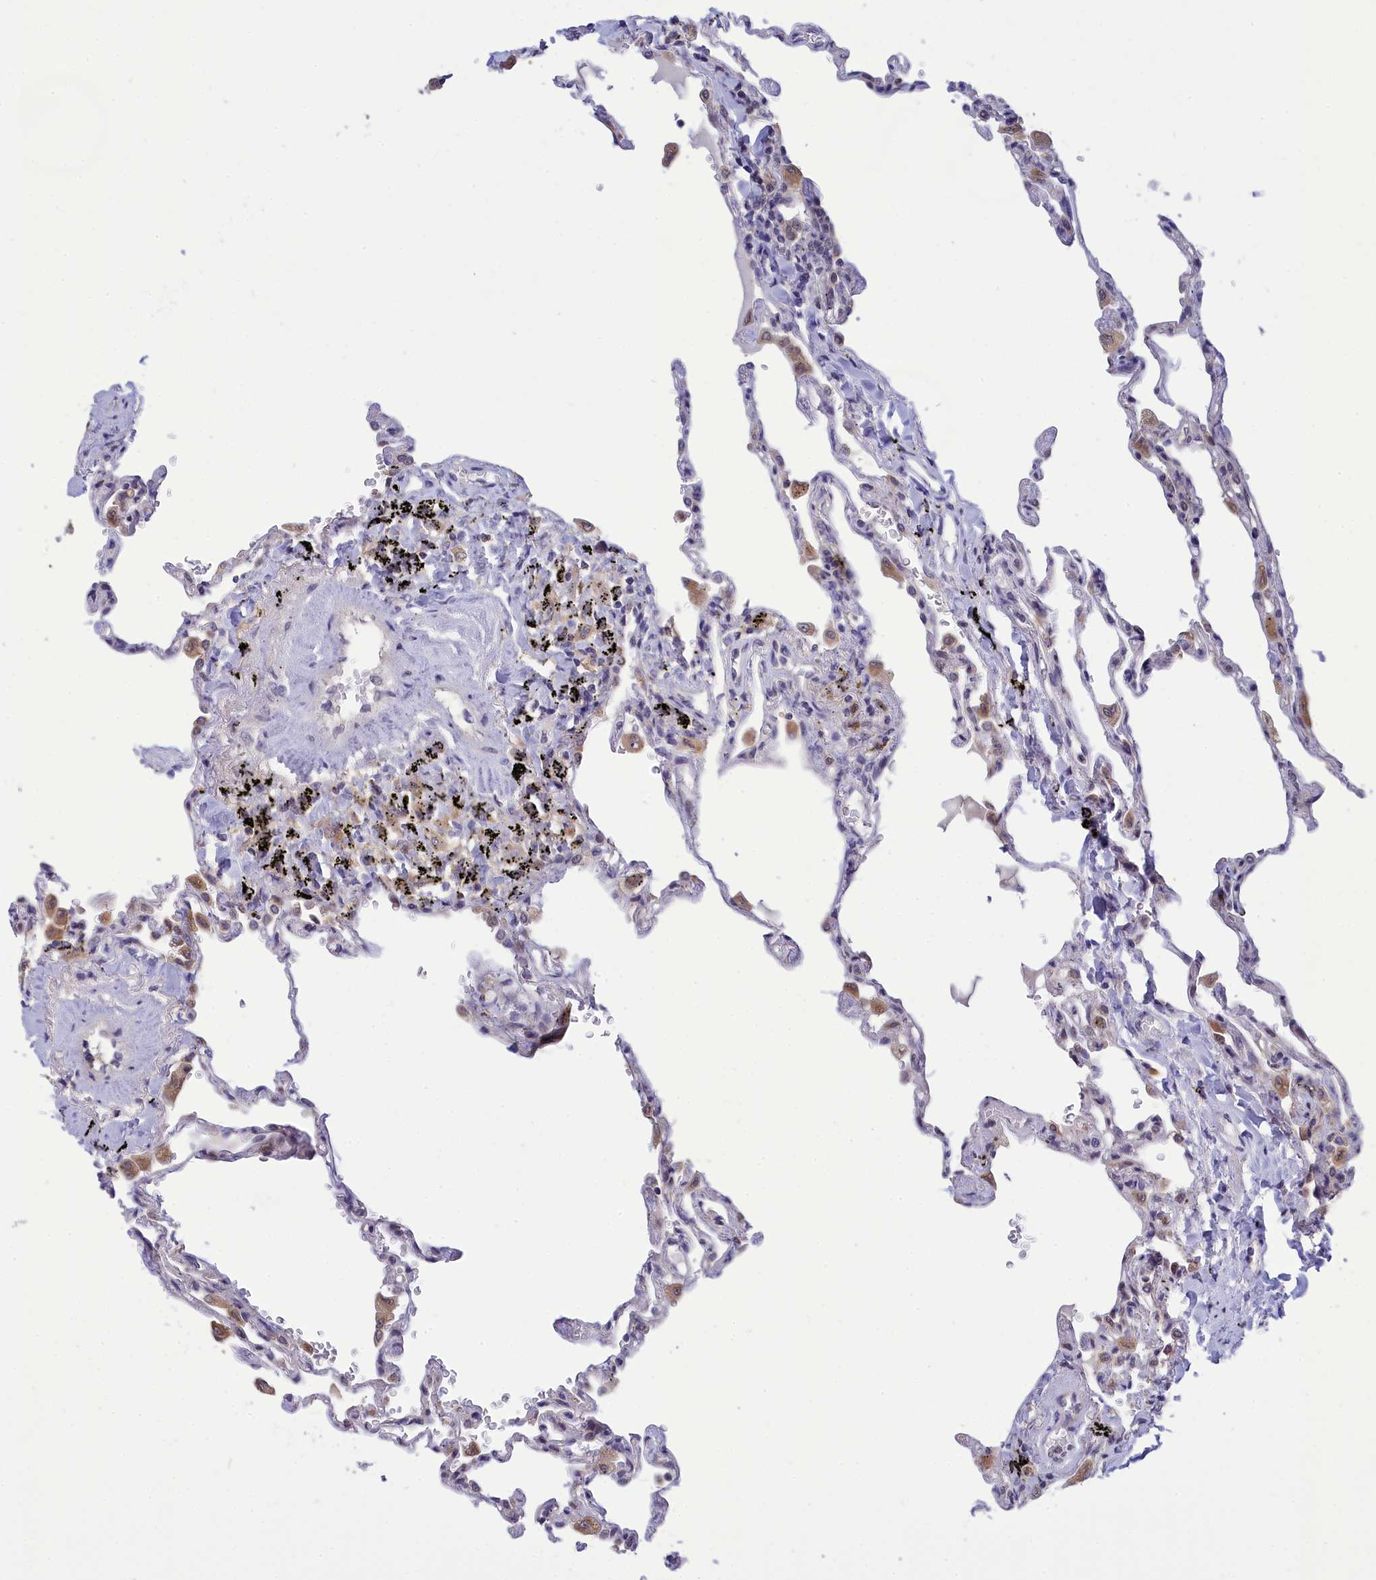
{"staining": {"intensity": "moderate", "quantity": "<25%", "location": "cytoplasmic/membranous,nuclear"}, "tissue": "lung", "cell_type": "Alveolar cells", "image_type": "normal", "snomed": [{"axis": "morphology", "description": "Normal tissue, NOS"}, {"axis": "topography", "description": "Lung"}], "caption": "Immunohistochemical staining of benign human lung reveals moderate cytoplasmic/membranous,nuclear protein positivity in approximately <25% of alveolar cells.", "gene": "KCTD14", "patient": {"sex": "male", "age": 59}}